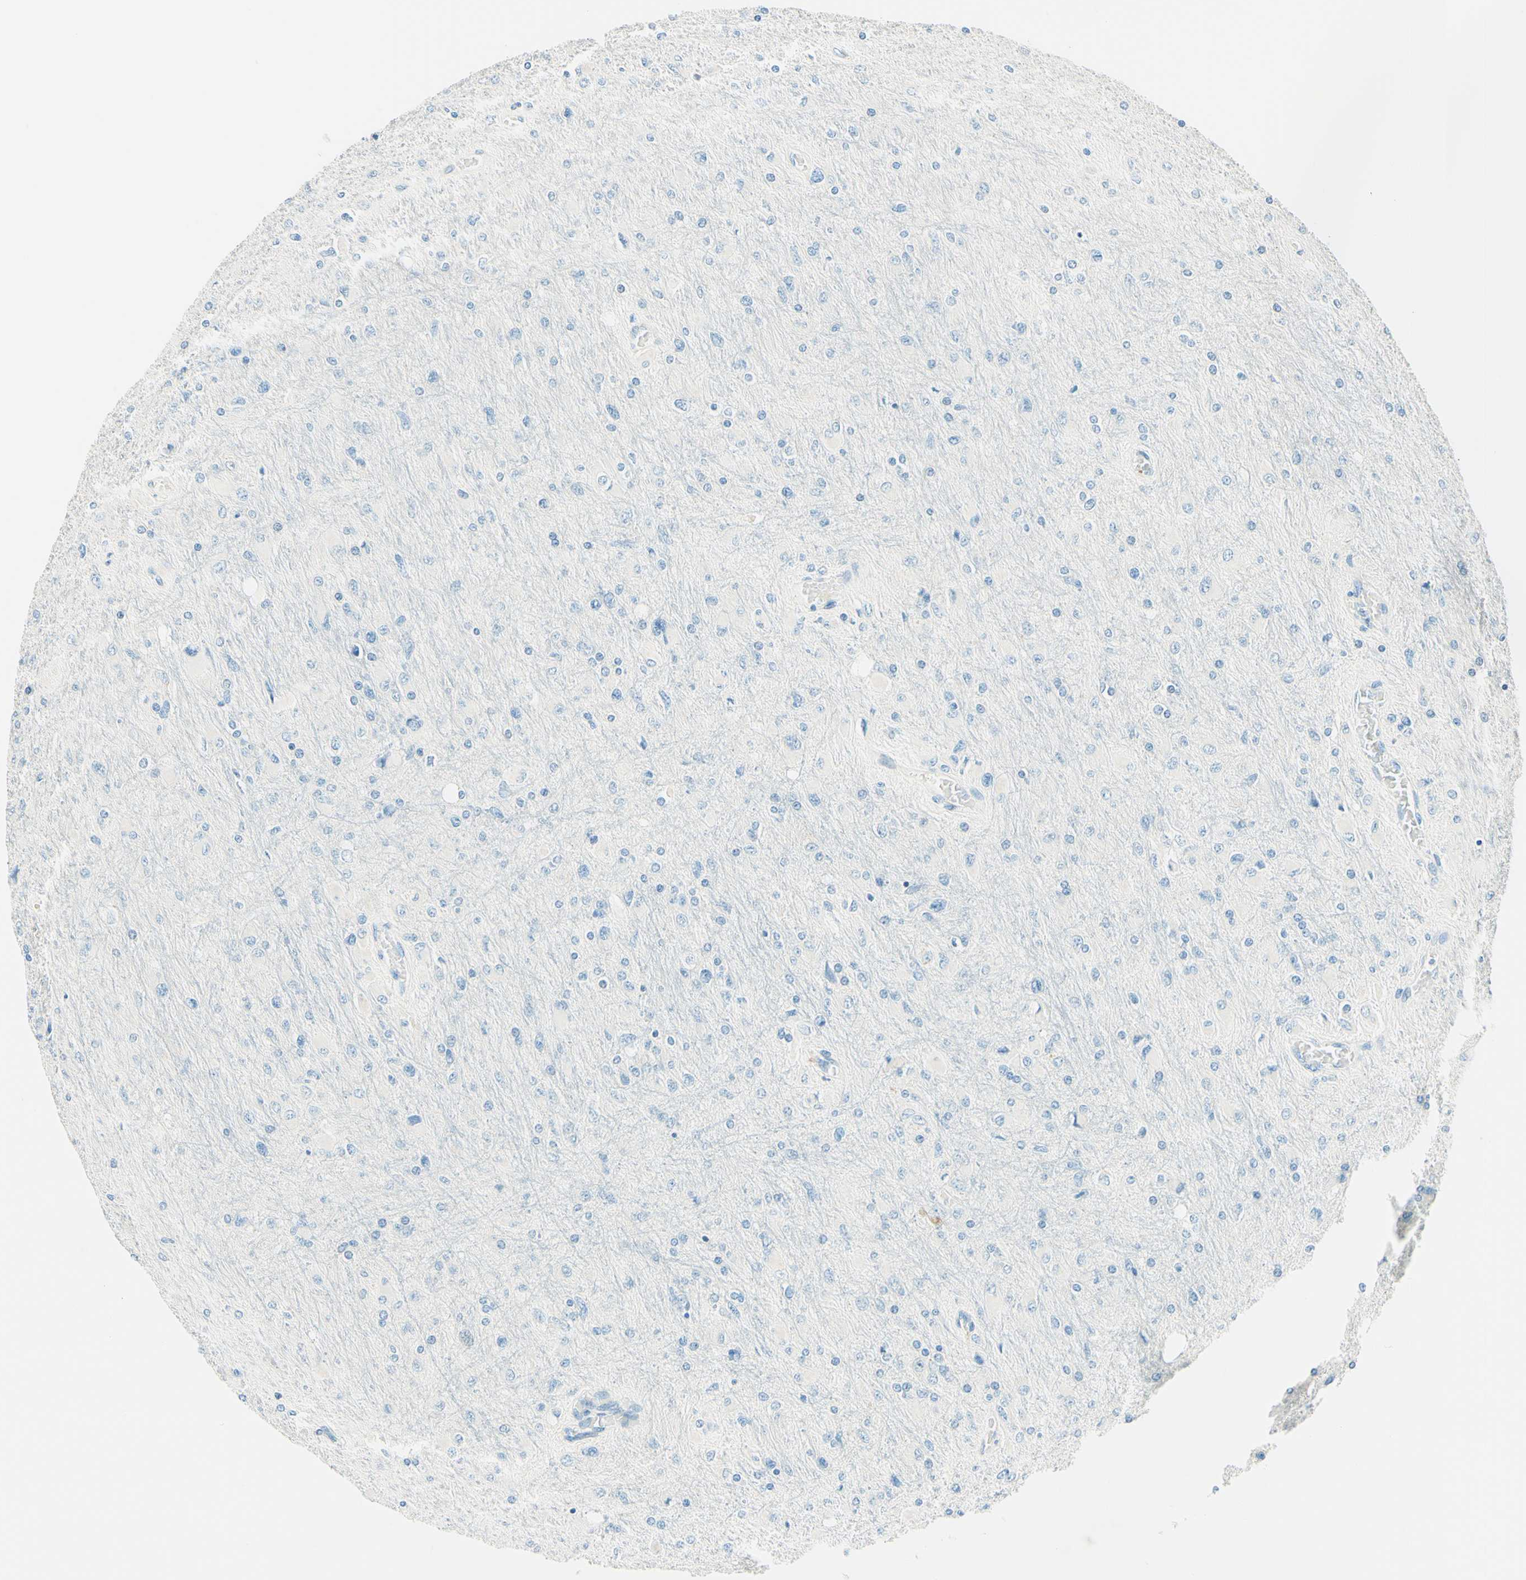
{"staining": {"intensity": "negative", "quantity": "none", "location": "none"}, "tissue": "glioma", "cell_type": "Tumor cells", "image_type": "cancer", "snomed": [{"axis": "morphology", "description": "Glioma, malignant, High grade"}, {"axis": "topography", "description": "Cerebral cortex"}], "caption": "There is no significant staining in tumor cells of glioma. (Stains: DAB (3,3'-diaminobenzidine) IHC with hematoxylin counter stain, Microscopy: brightfield microscopy at high magnification).", "gene": "TAOK2", "patient": {"sex": "female", "age": 36}}